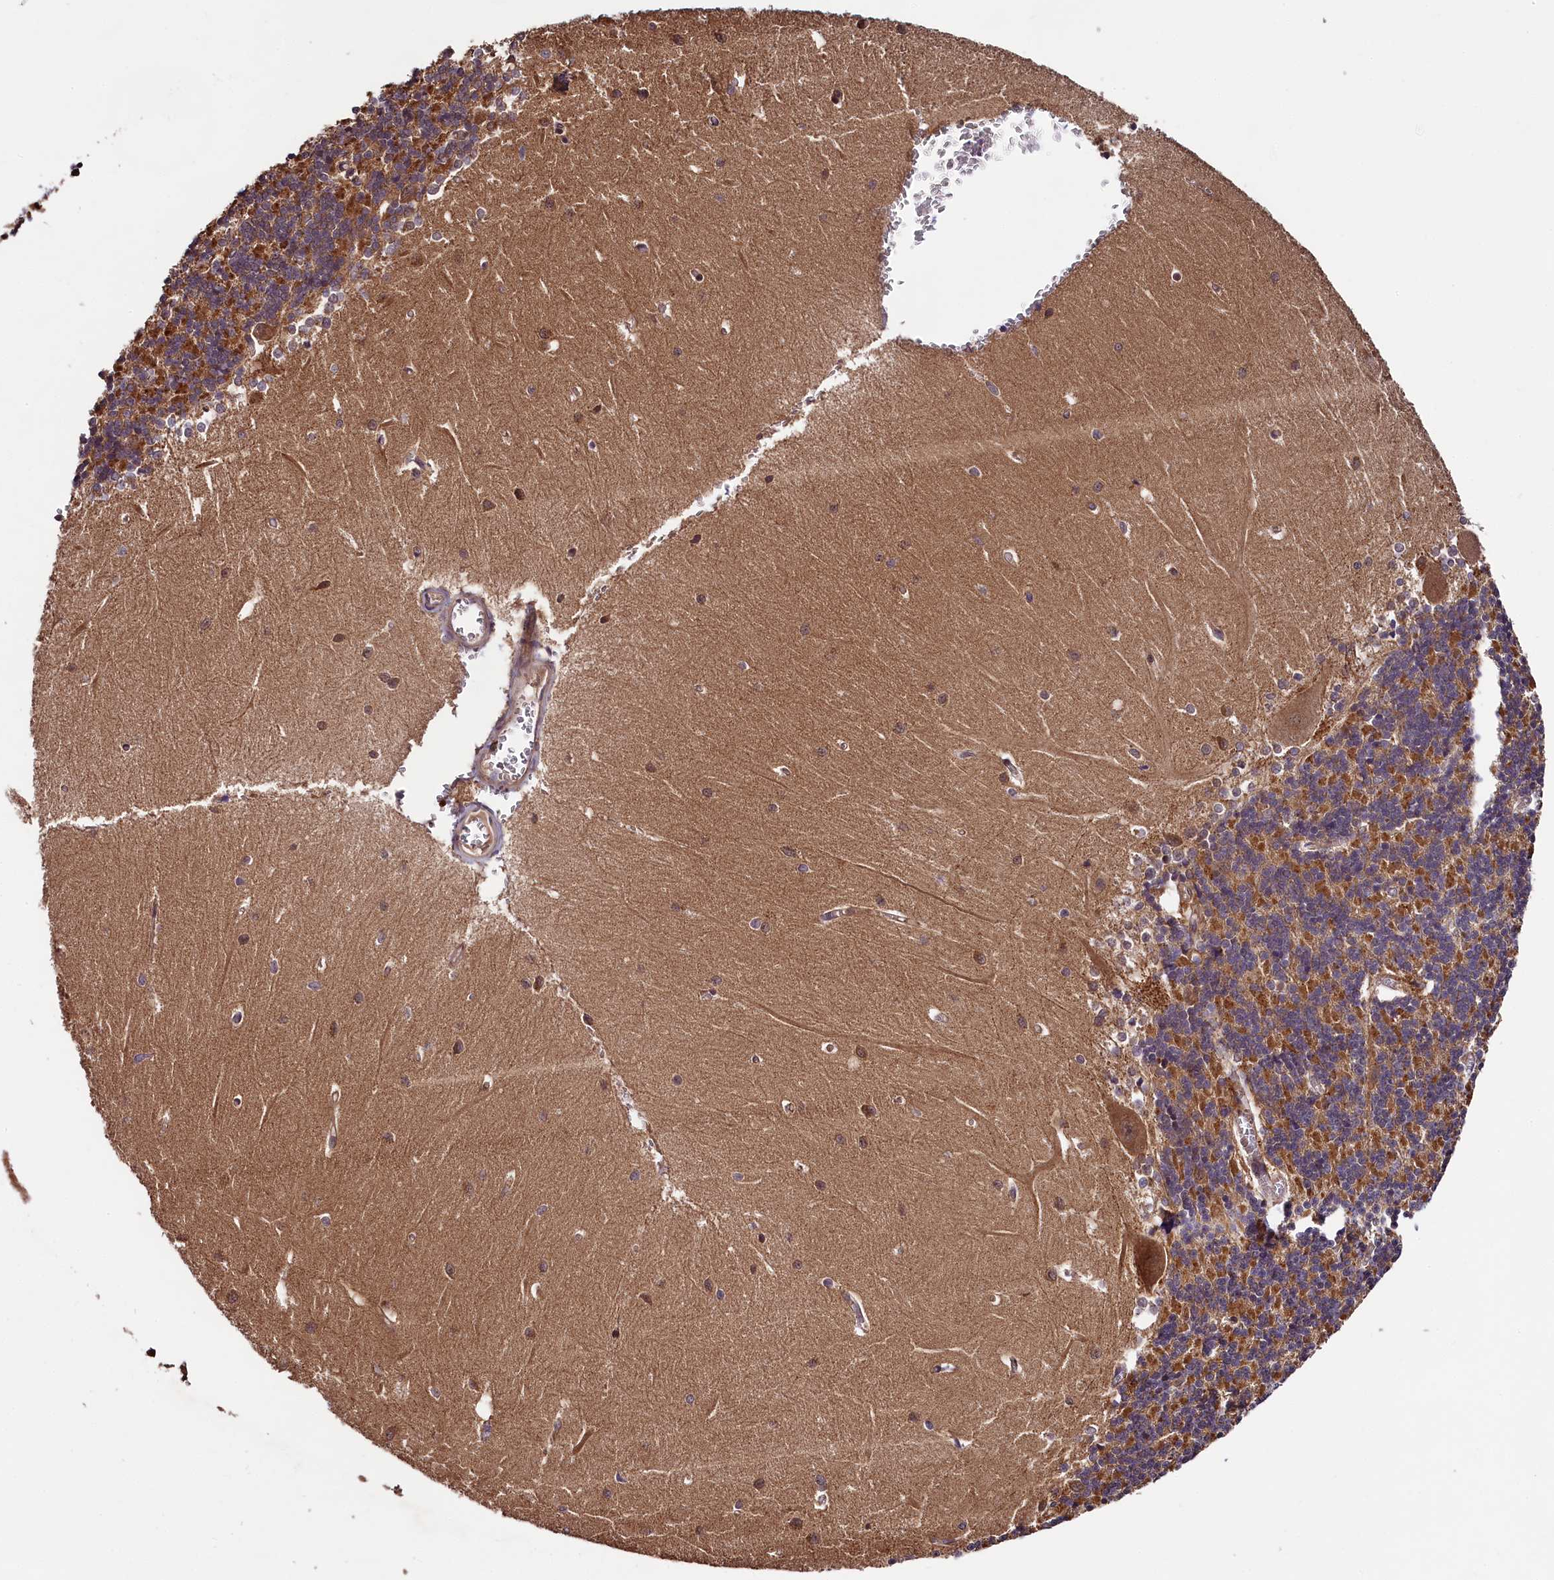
{"staining": {"intensity": "moderate", "quantity": "25%-75%", "location": "cytoplasmic/membranous"}, "tissue": "cerebellum", "cell_type": "Cells in granular layer", "image_type": "normal", "snomed": [{"axis": "morphology", "description": "Normal tissue, NOS"}, {"axis": "topography", "description": "Cerebellum"}], "caption": "A brown stain labels moderate cytoplasmic/membranous expression of a protein in cells in granular layer of normal cerebellum.", "gene": "DOHH", "patient": {"sex": "male", "age": 37}}